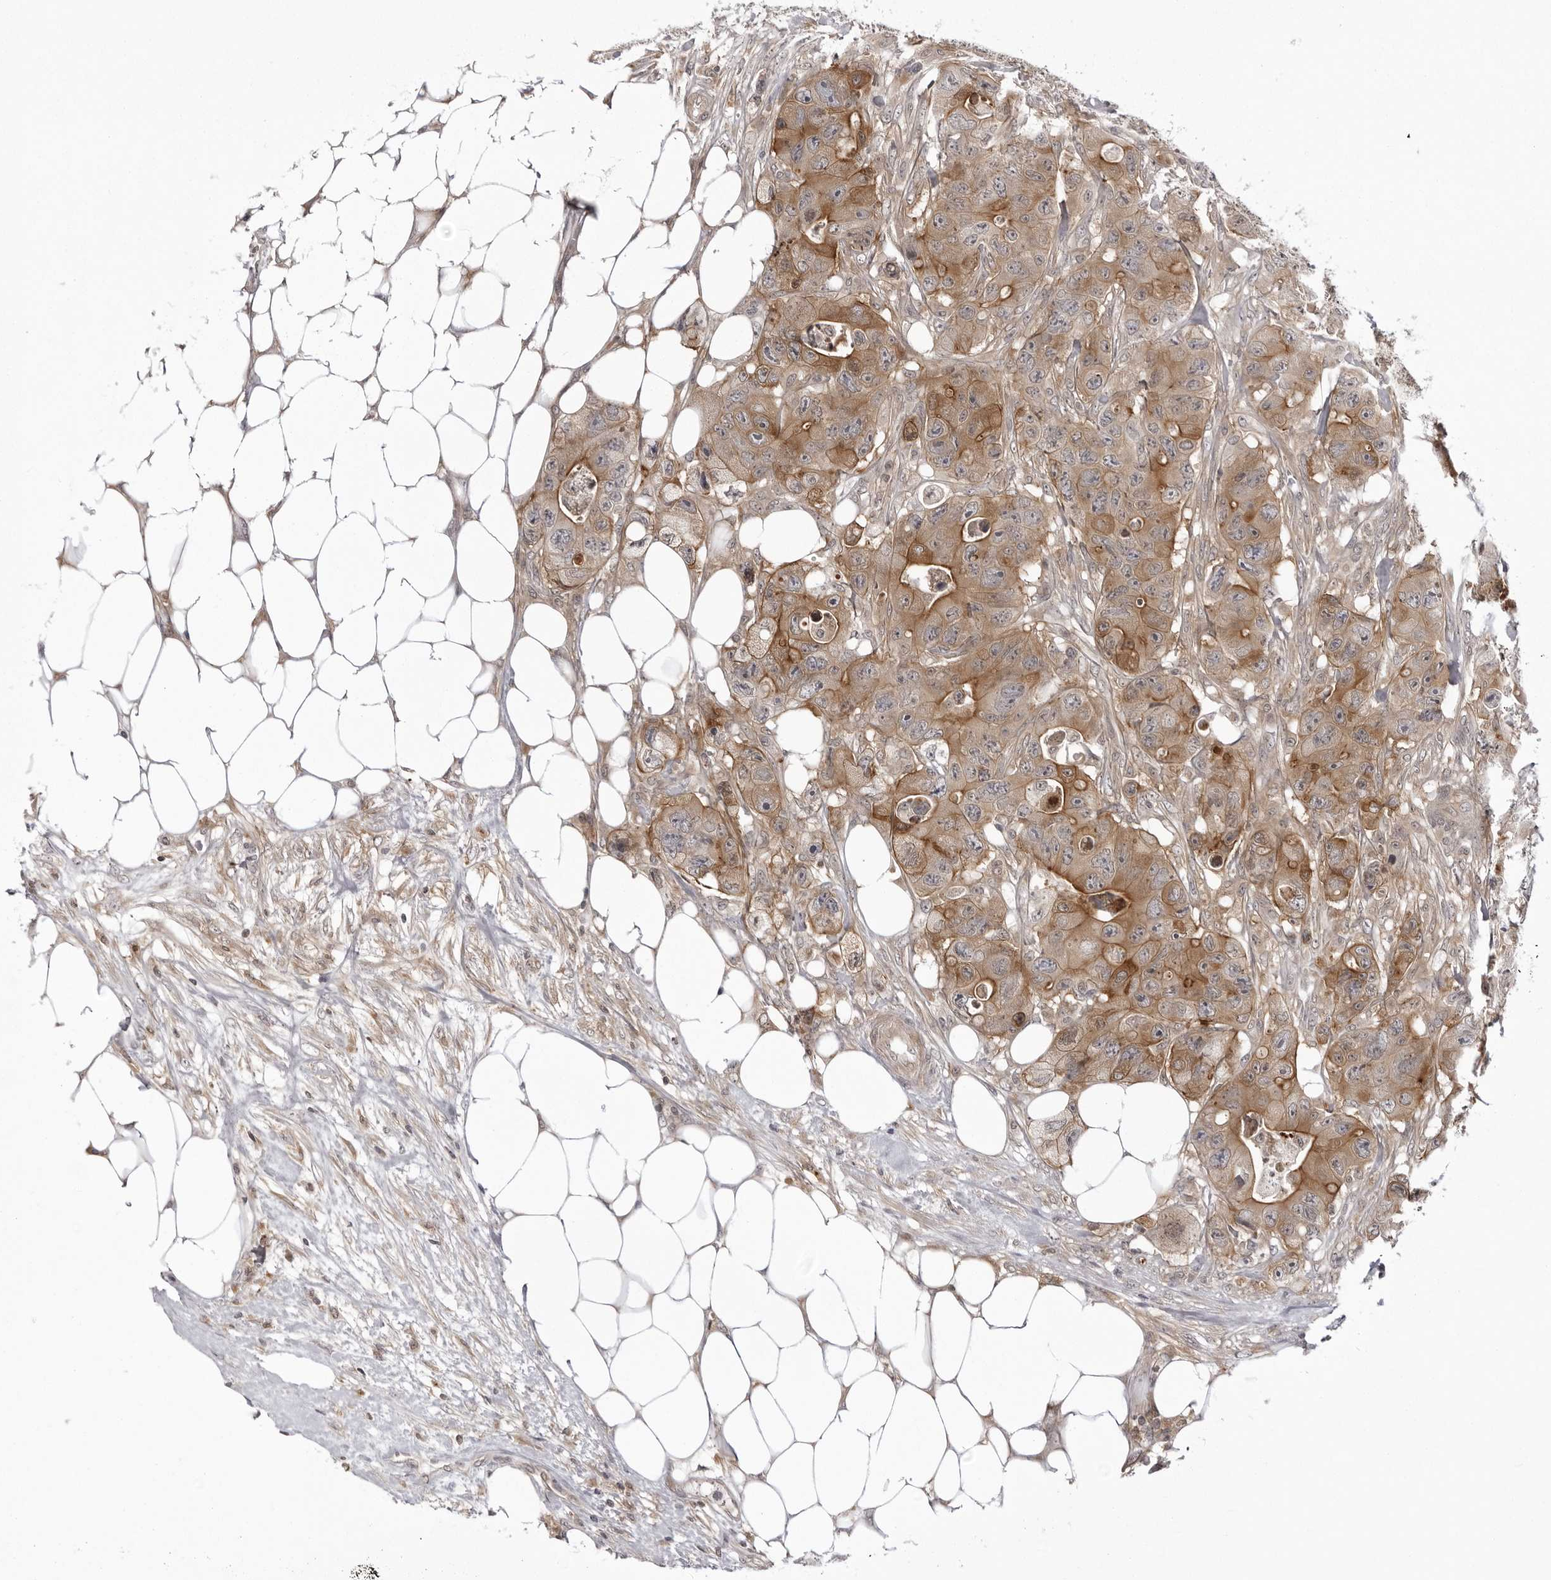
{"staining": {"intensity": "moderate", "quantity": ">75%", "location": "cytoplasmic/membranous"}, "tissue": "colorectal cancer", "cell_type": "Tumor cells", "image_type": "cancer", "snomed": [{"axis": "morphology", "description": "Adenocarcinoma, NOS"}, {"axis": "topography", "description": "Colon"}], "caption": "Colorectal cancer (adenocarcinoma) stained for a protein (brown) exhibits moderate cytoplasmic/membranous positive expression in about >75% of tumor cells.", "gene": "USP43", "patient": {"sex": "female", "age": 46}}